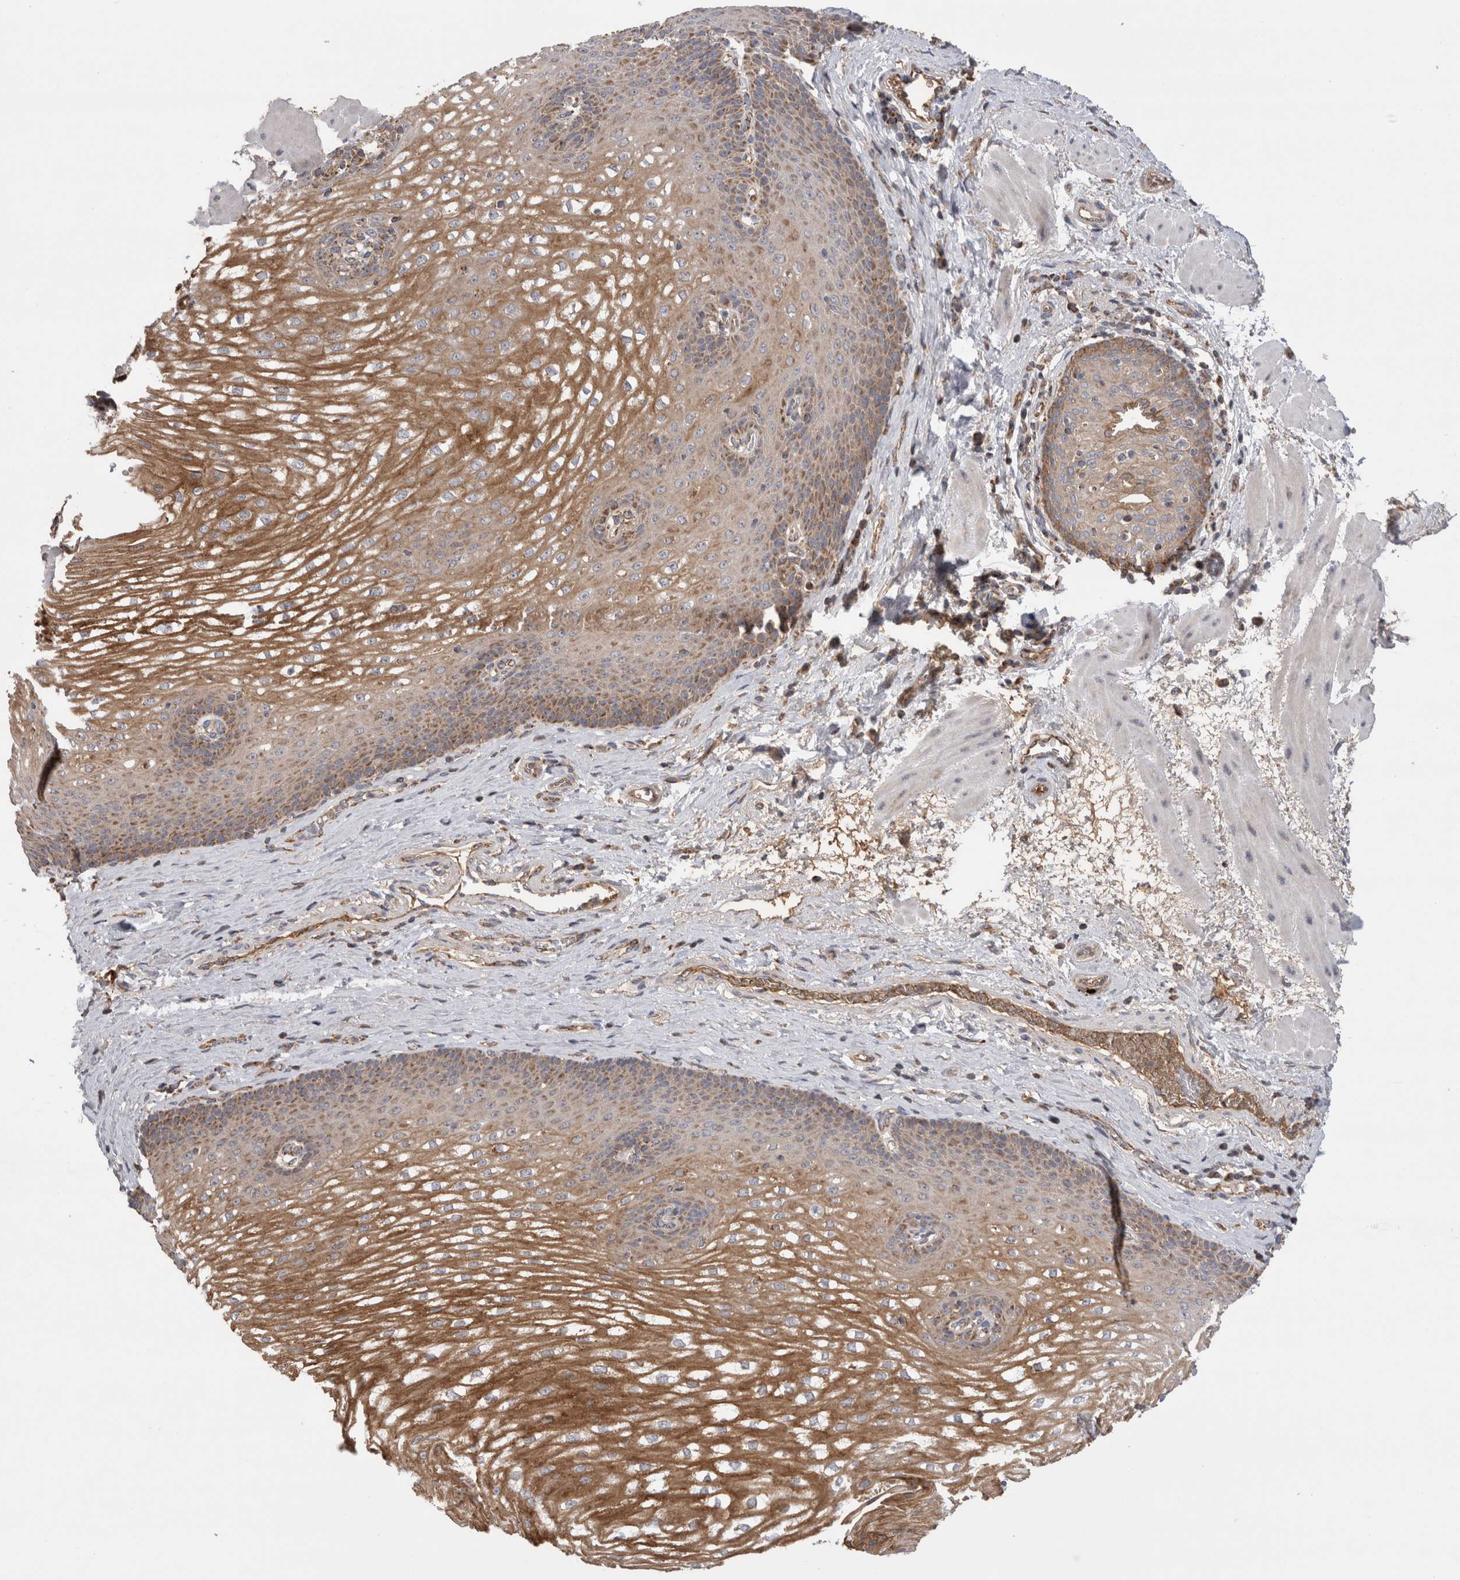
{"staining": {"intensity": "moderate", "quantity": ">75%", "location": "cytoplasmic/membranous"}, "tissue": "esophagus", "cell_type": "Squamous epithelial cells", "image_type": "normal", "snomed": [{"axis": "morphology", "description": "Normal tissue, NOS"}, {"axis": "topography", "description": "Esophagus"}], "caption": "DAB immunohistochemical staining of unremarkable esophagus exhibits moderate cytoplasmic/membranous protein staining in approximately >75% of squamous epithelial cells. (brown staining indicates protein expression, while blue staining denotes nuclei).", "gene": "DARS2", "patient": {"sex": "male", "age": 48}}